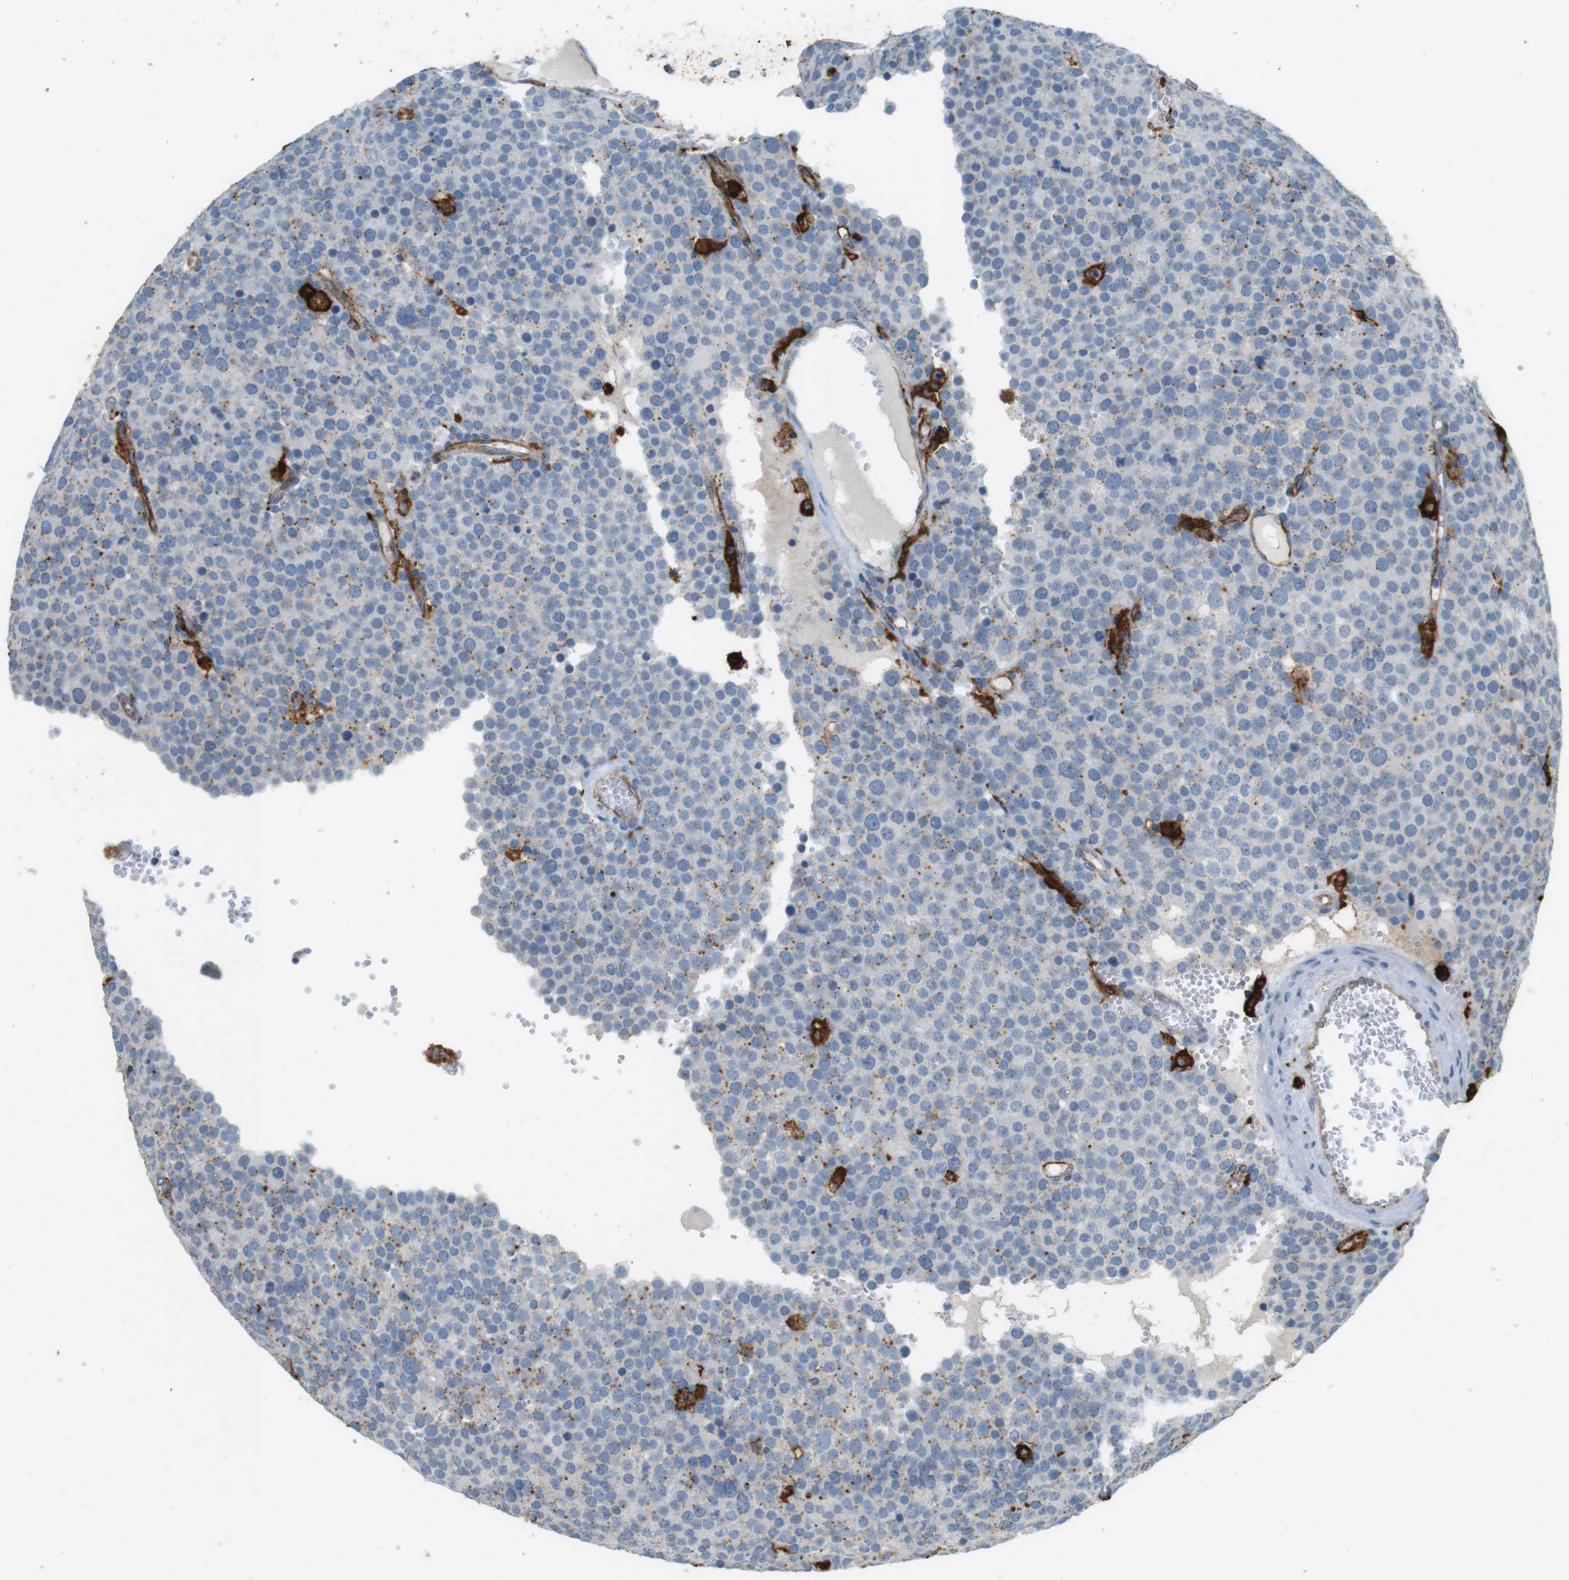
{"staining": {"intensity": "negative", "quantity": "none", "location": "none"}, "tissue": "testis cancer", "cell_type": "Tumor cells", "image_type": "cancer", "snomed": [{"axis": "morphology", "description": "Normal tissue, NOS"}, {"axis": "morphology", "description": "Seminoma, NOS"}, {"axis": "topography", "description": "Testis"}], "caption": "IHC of human testis cancer shows no expression in tumor cells.", "gene": "HLA-DRA", "patient": {"sex": "male", "age": 71}}